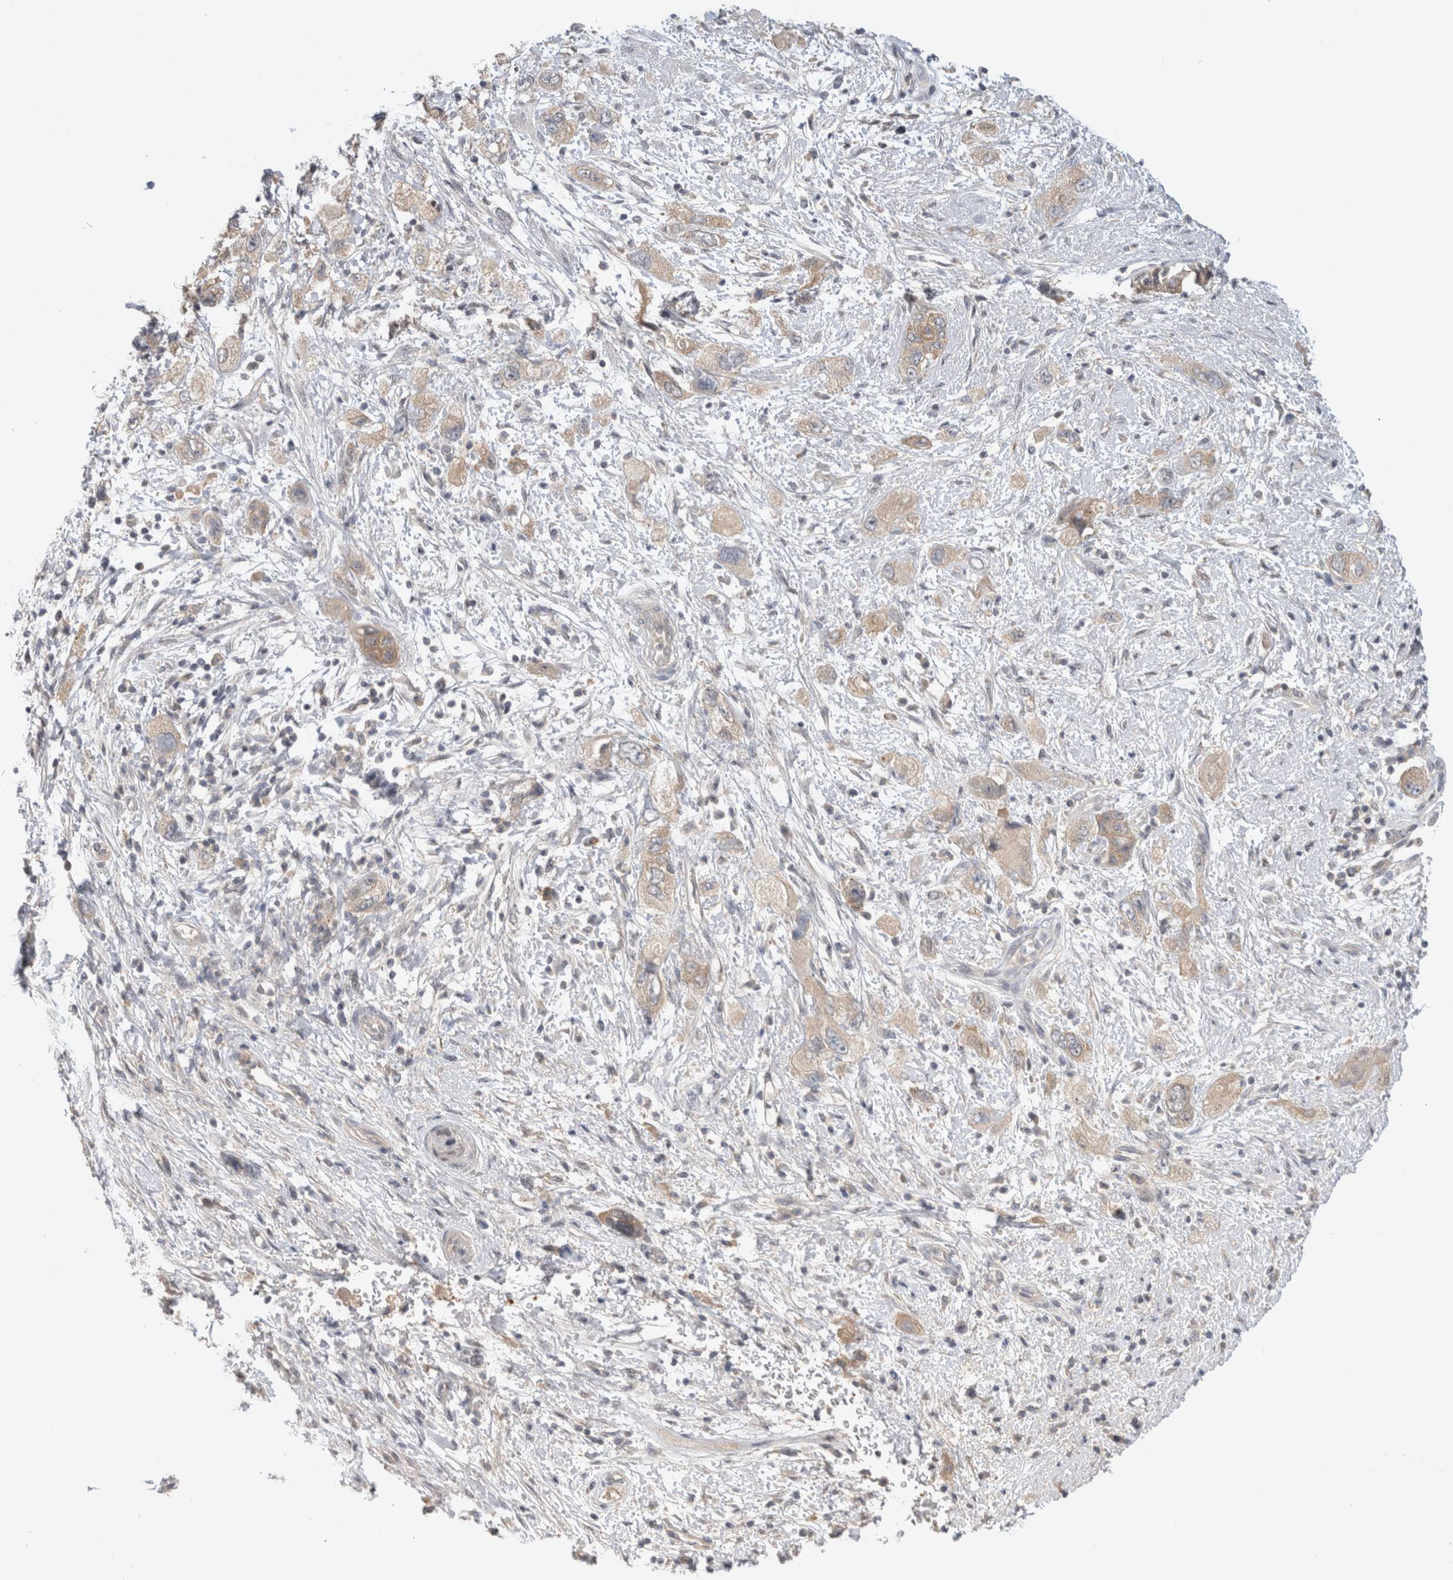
{"staining": {"intensity": "weak", "quantity": ">75%", "location": "cytoplasmic/membranous"}, "tissue": "pancreatic cancer", "cell_type": "Tumor cells", "image_type": "cancer", "snomed": [{"axis": "morphology", "description": "Adenocarcinoma, NOS"}, {"axis": "topography", "description": "Pancreas"}], "caption": "Immunohistochemical staining of pancreatic adenocarcinoma exhibits weak cytoplasmic/membranous protein positivity in about >75% of tumor cells.", "gene": "CERS3", "patient": {"sex": "female", "age": 73}}